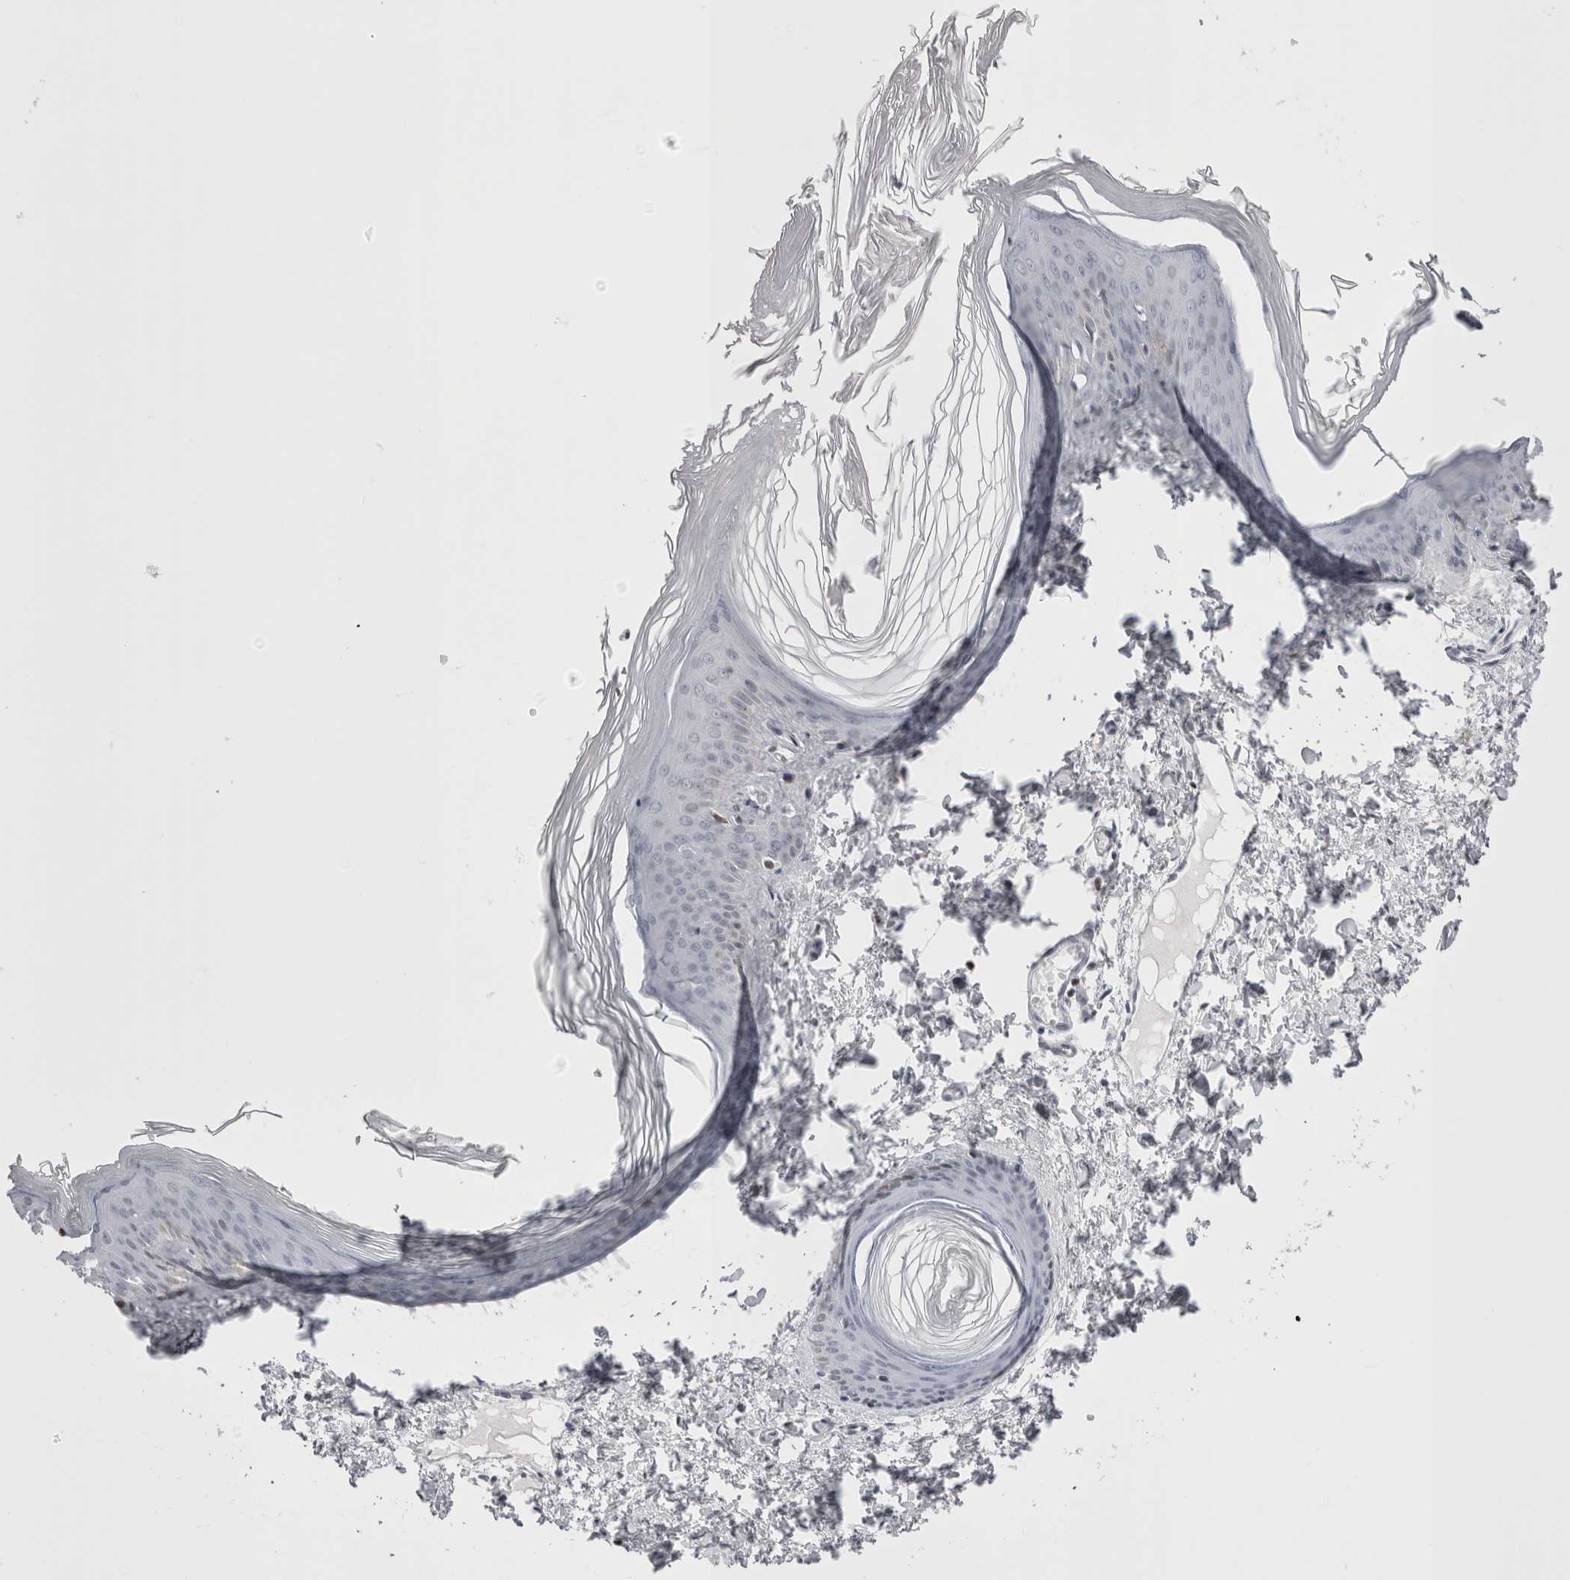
{"staining": {"intensity": "negative", "quantity": "none", "location": "none"}, "tissue": "skin", "cell_type": "Fibroblasts", "image_type": "normal", "snomed": [{"axis": "morphology", "description": "Normal tissue, NOS"}, {"axis": "topography", "description": "Skin"}], "caption": "DAB (3,3'-diaminobenzidine) immunohistochemical staining of normal human skin demonstrates no significant positivity in fibroblasts. The staining is performed using DAB (3,3'-diaminobenzidine) brown chromogen with nuclei counter-stained in using hematoxylin.", "gene": "FNDC8", "patient": {"sex": "female", "age": 27}}